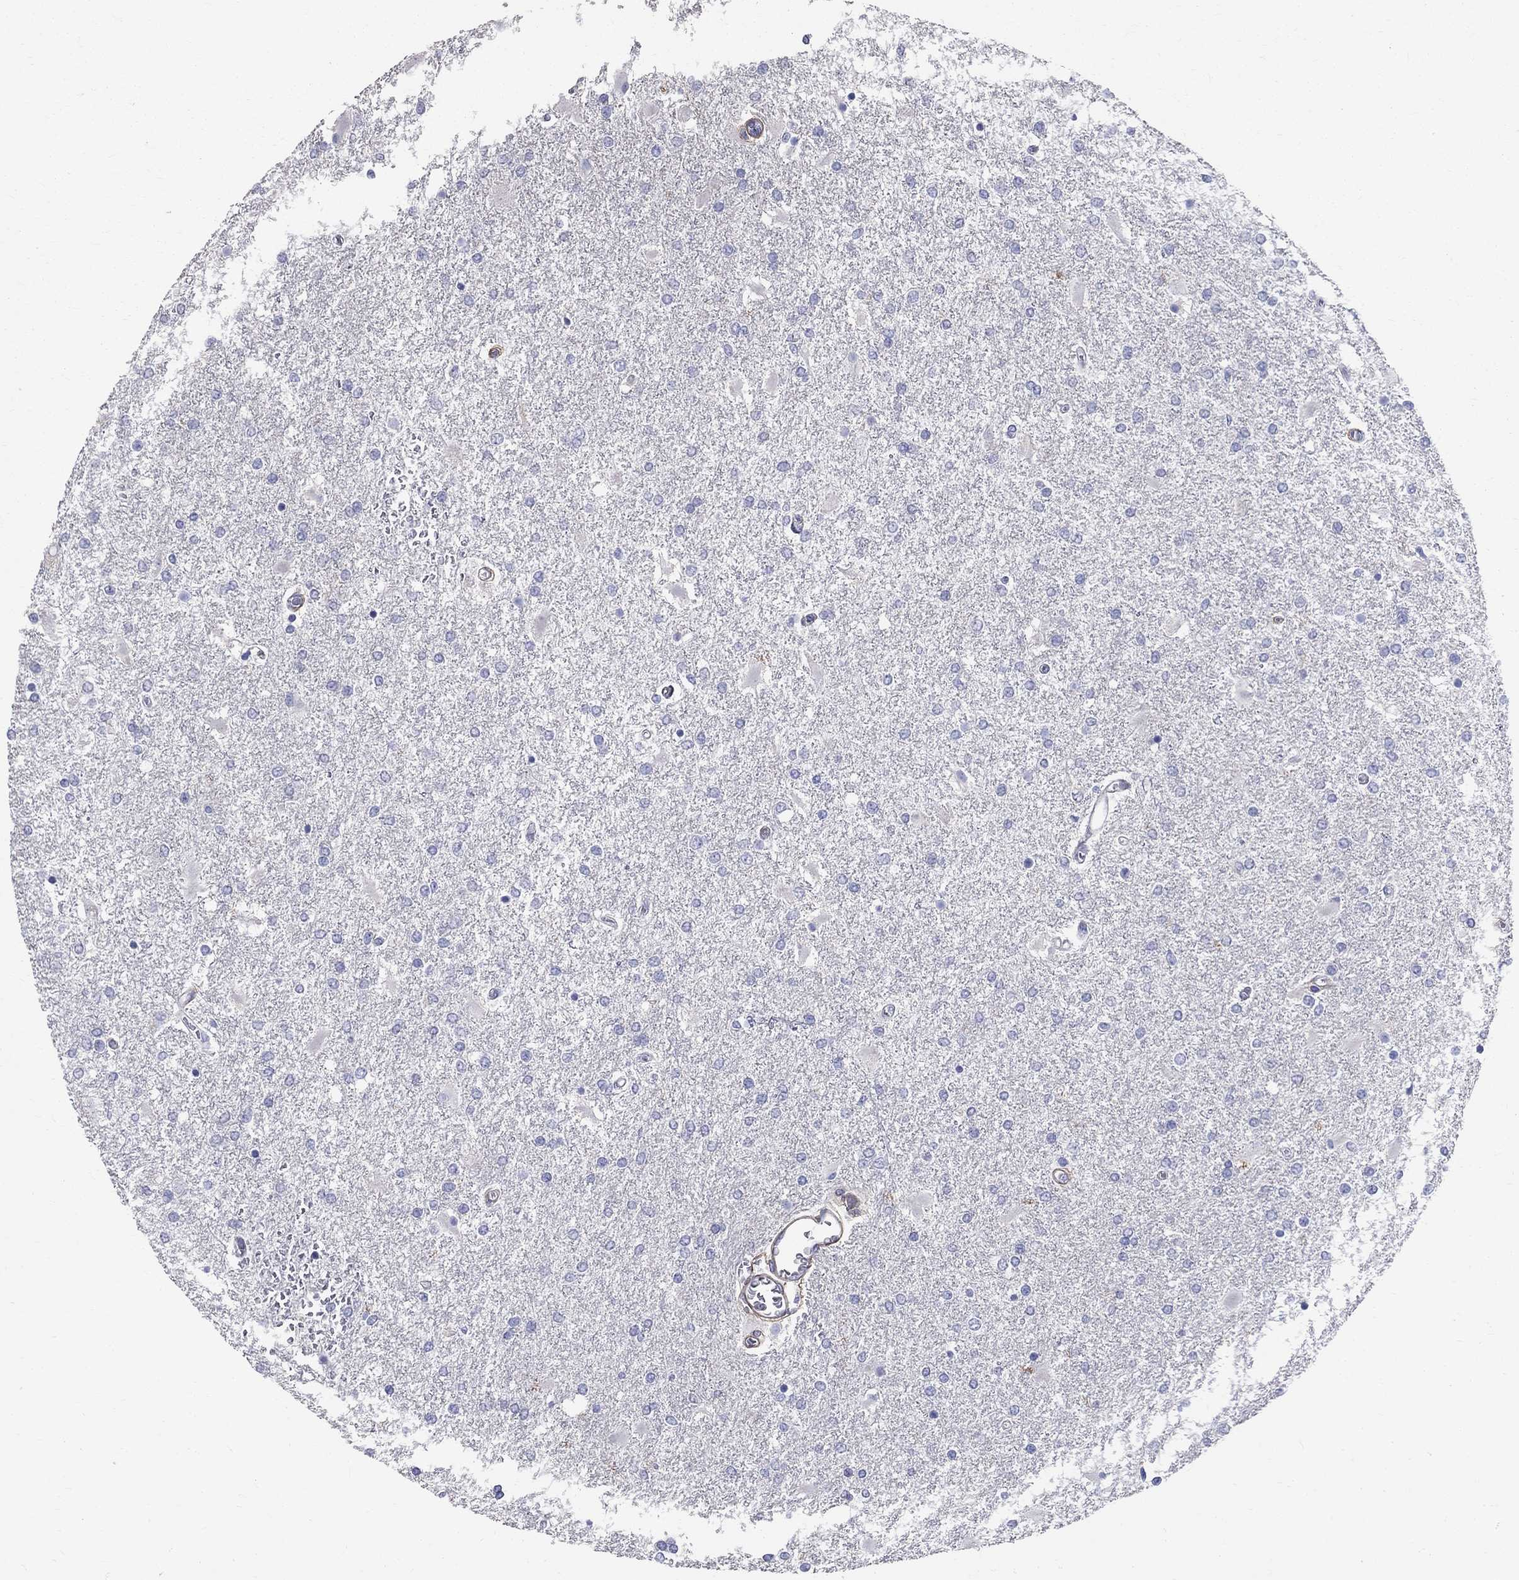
{"staining": {"intensity": "negative", "quantity": "none", "location": "none"}, "tissue": "glioma", "cell_type": "Tumor cells", "image_type": "cancer", "snomed": [{"axis": "morphology", "description": "Glioma, malignant, High grade"}, {"axis": "topography", "description": "Cerebral cortex"}], "caption": "Glioma stained for a protein using immunohistochemistry (IHC) shows no positivity tumor cells.", "gene": "ANXA10", "patient": {"sex": "male", "age": 79}}